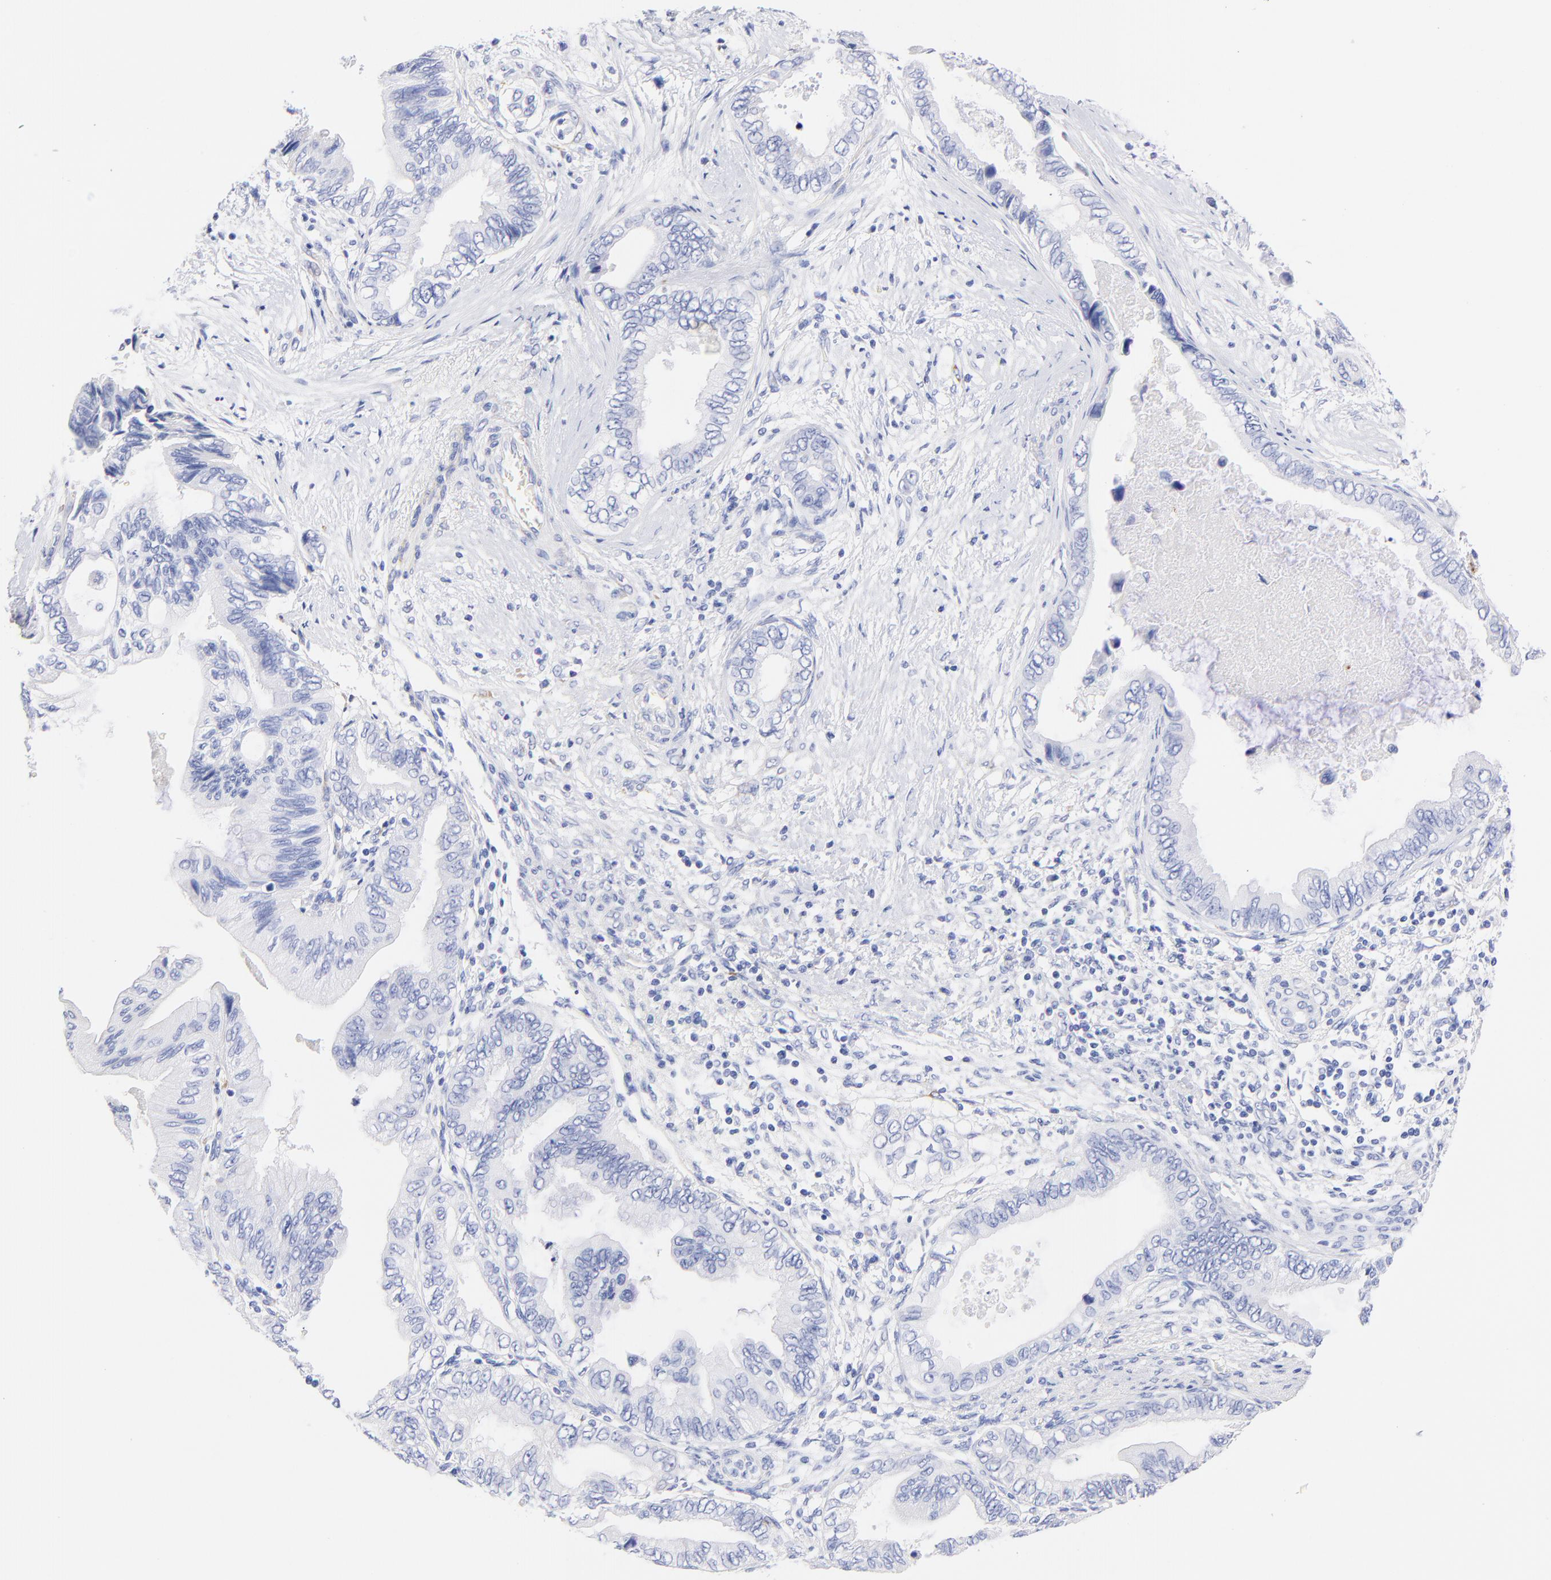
{"staining": {"intensity": "negative", "quantity": "none", "location": "none"}, "tissue": "pancreatic cancer", "cell_type": "Tumor cells", "image_type": "cancer", "snomed": [{"axis": "morphology", "description": "Adenocarcinoma, NOS"}, {"axis": "topography", "description": "Pancreas"}], "caption": "This is a image of immunohistochemistry staining of pancreatic adenocarcinoma, which shows no positivity in tumor cells.", "gene": "C1QTNF6", "patient": {"sex": "female", "age": 66}}